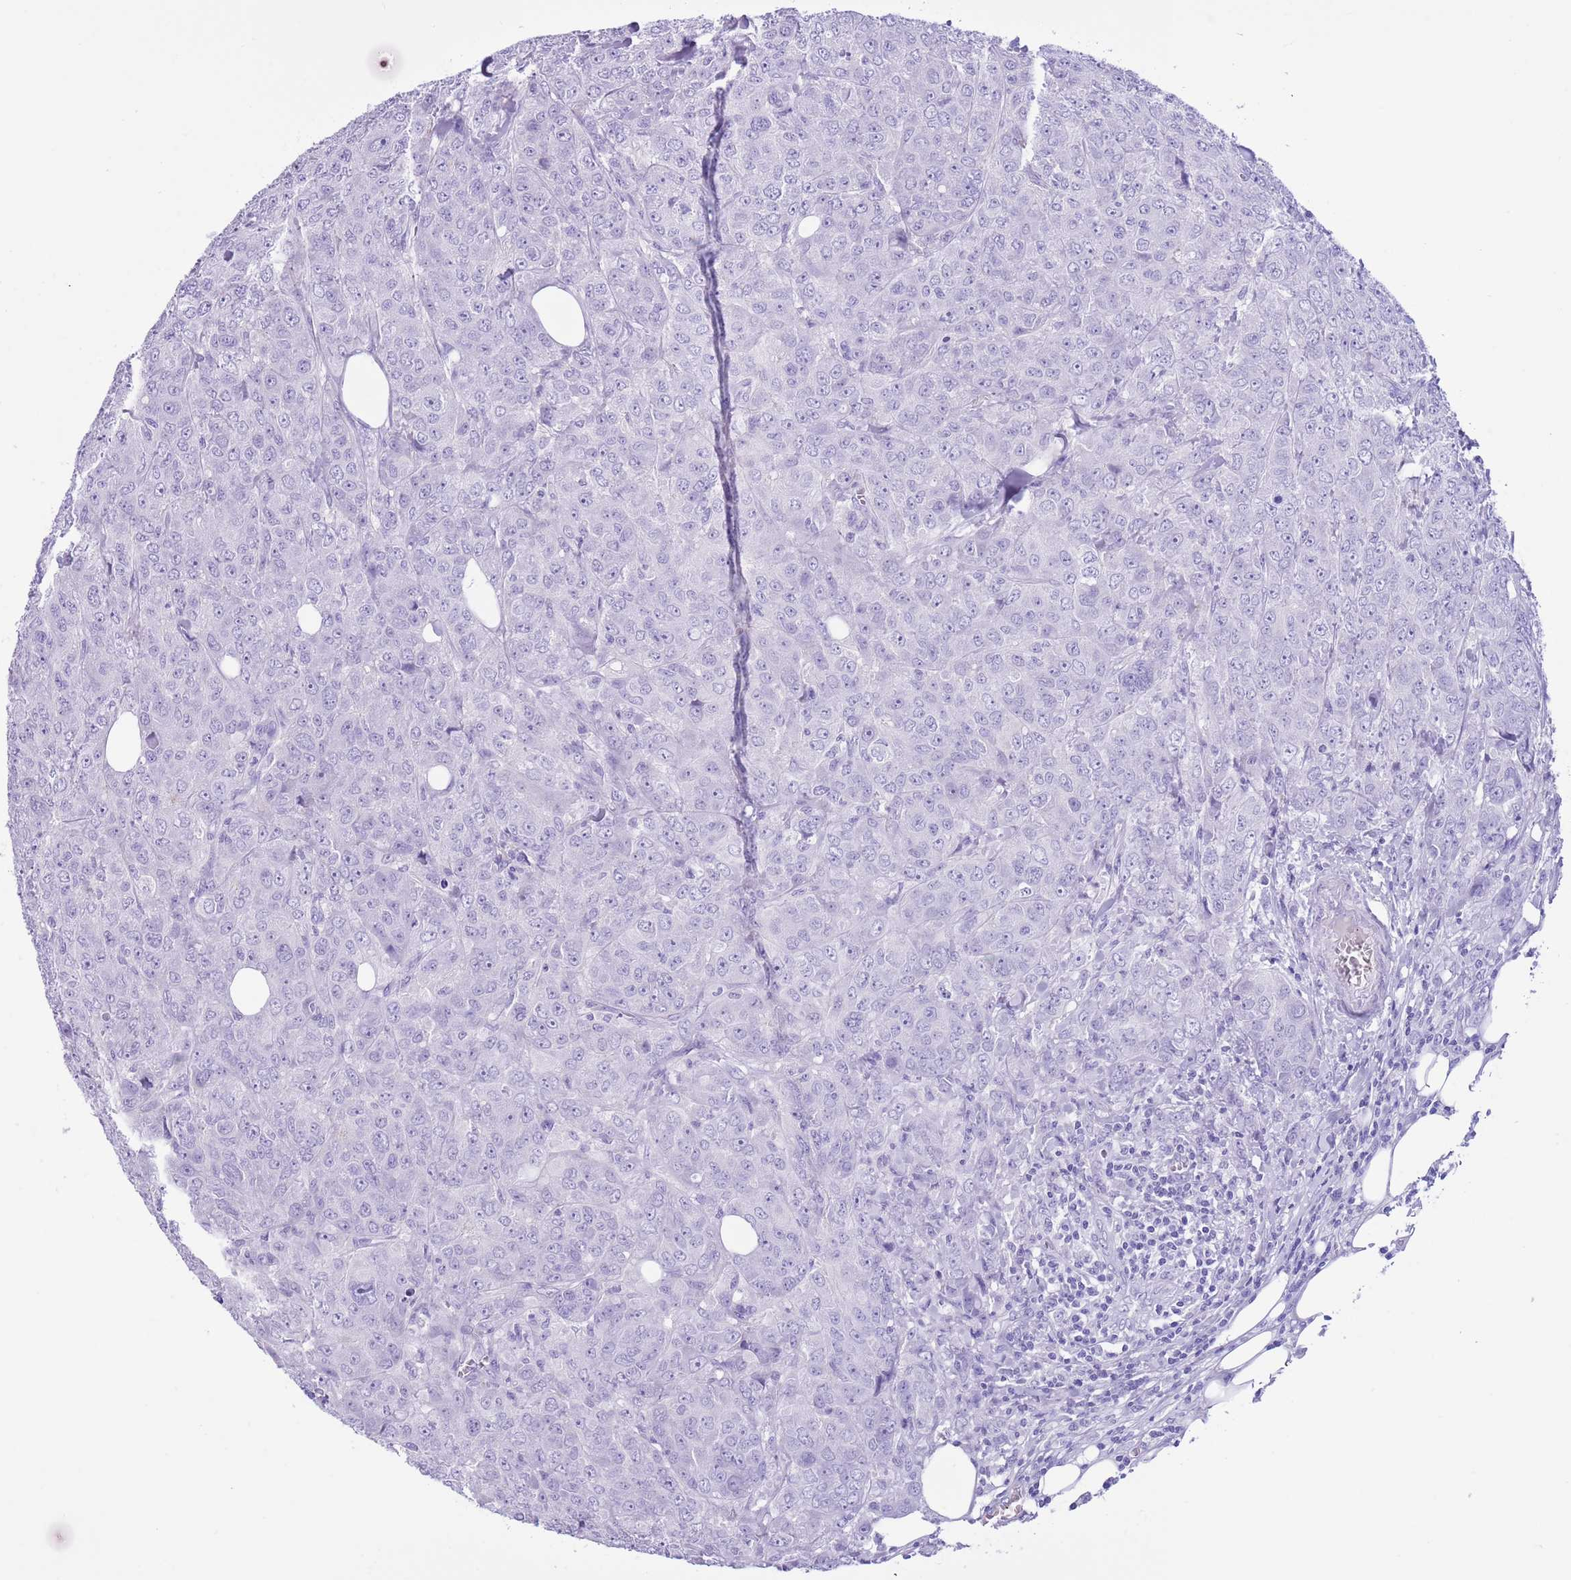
{"staining": {"intensity": "negative", "quantity": "none", "location": "none"}, "tissue": "breast cancer", "cell_type": "Tumor cells", "image_type": "cancer", "snomed": [{"axis": "morphology", "description": "Duct carcinoma"}, {"axis": "topography", "description": "Breast"}], "caption": "Immunohistochemistry of human breast cancer (intraductal carcinoma) exhibits no expression in tumor cells.", "gene": "TBC1D10B", "patient": {"sex": "female", "age": 43}}